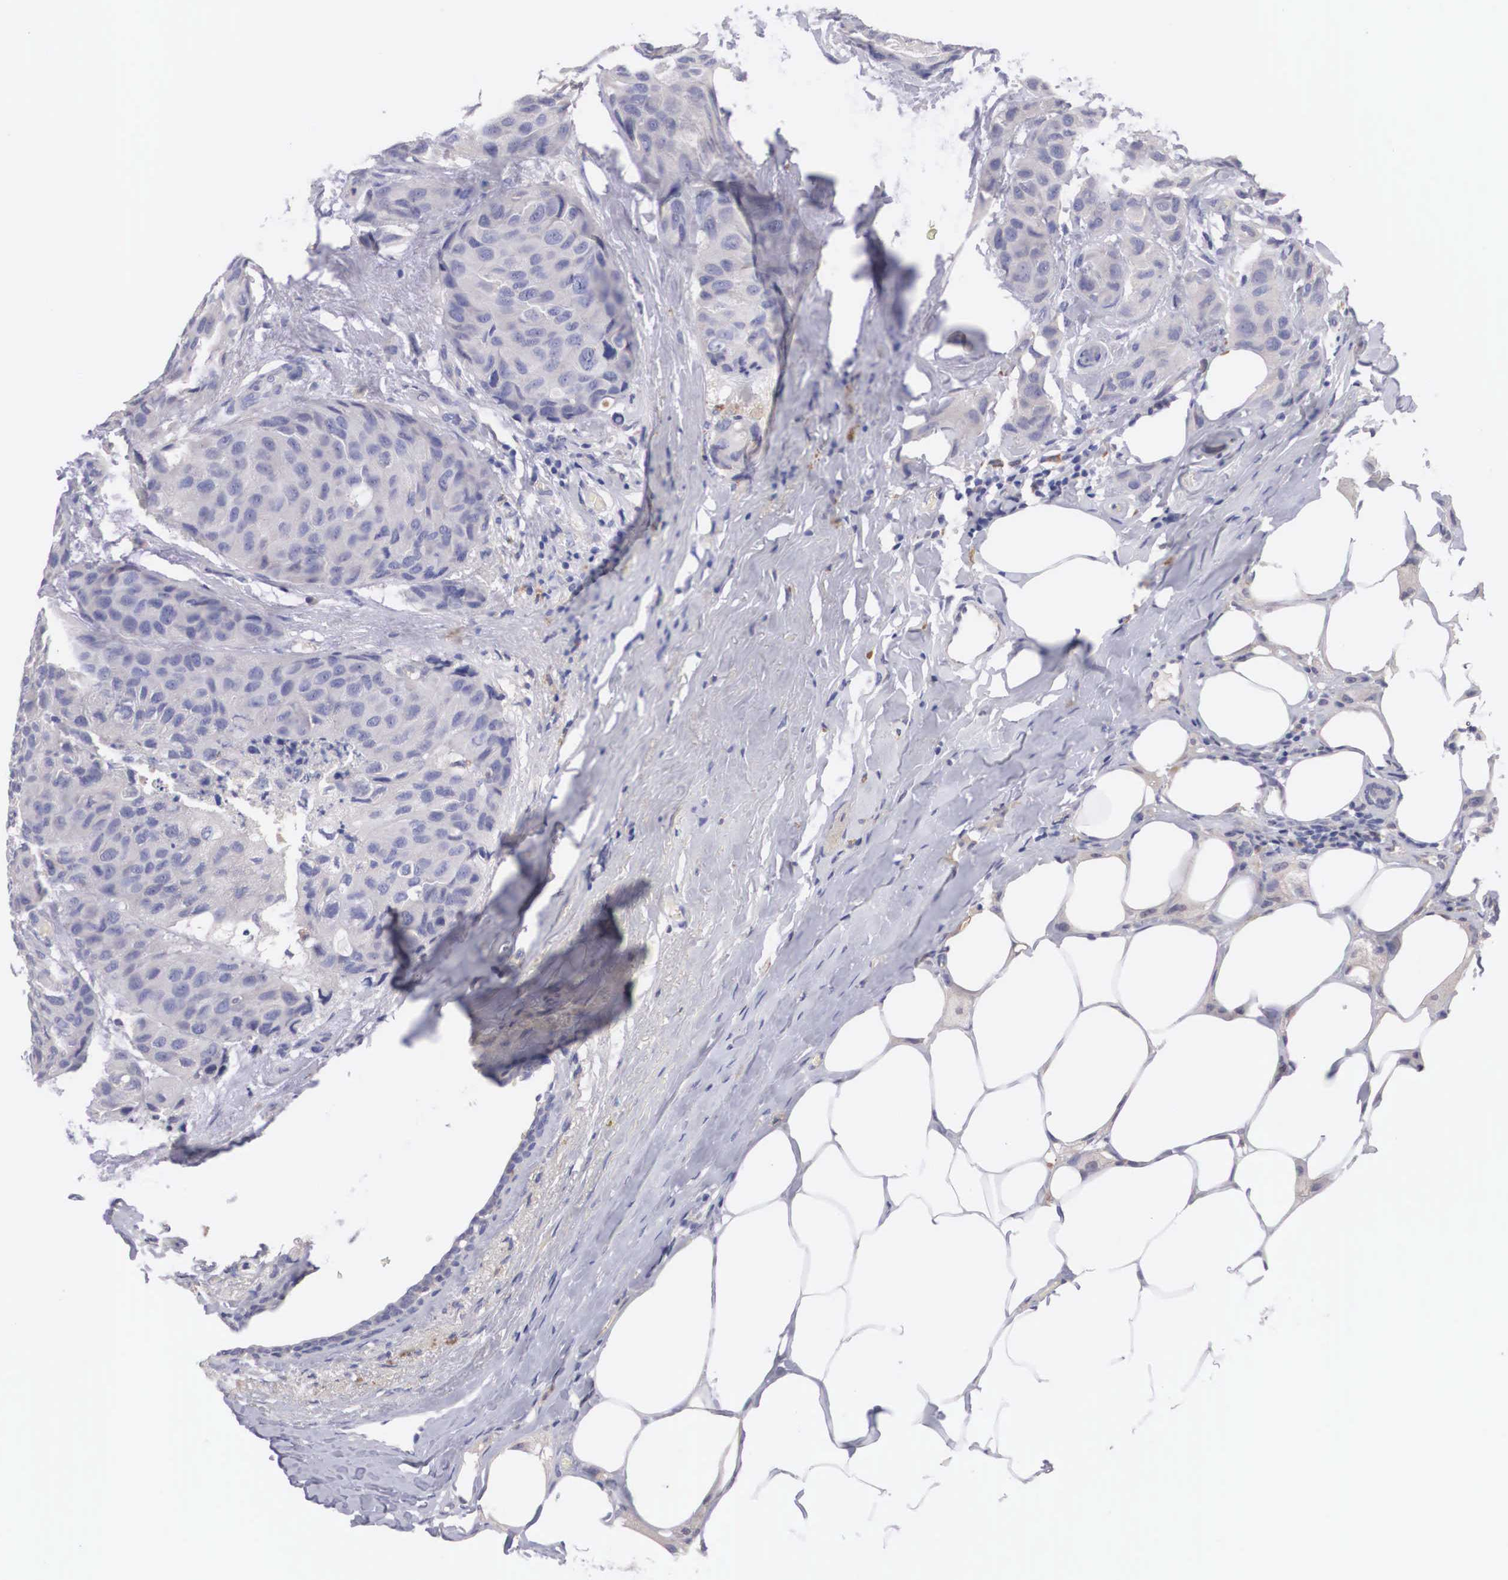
{"staining": {"intensity": "negative", "quantity": "none", "location": "none"}, "tissue": "breast cancer", "cell_type": "Tumor cells", "image_type": "cancer", "snomed": [{"axis": "morphology", "description": "Duct carcinoma"}, {"axis": "topography", "description": "Breast"}], "caption": "Human breast cancer (intraductal carcinoma) stained for a protein using immunohistochemistry reveals no expression in tumor cells.", "gene": "ABHD4", "patient": {"sex": "female", "age": 68}}